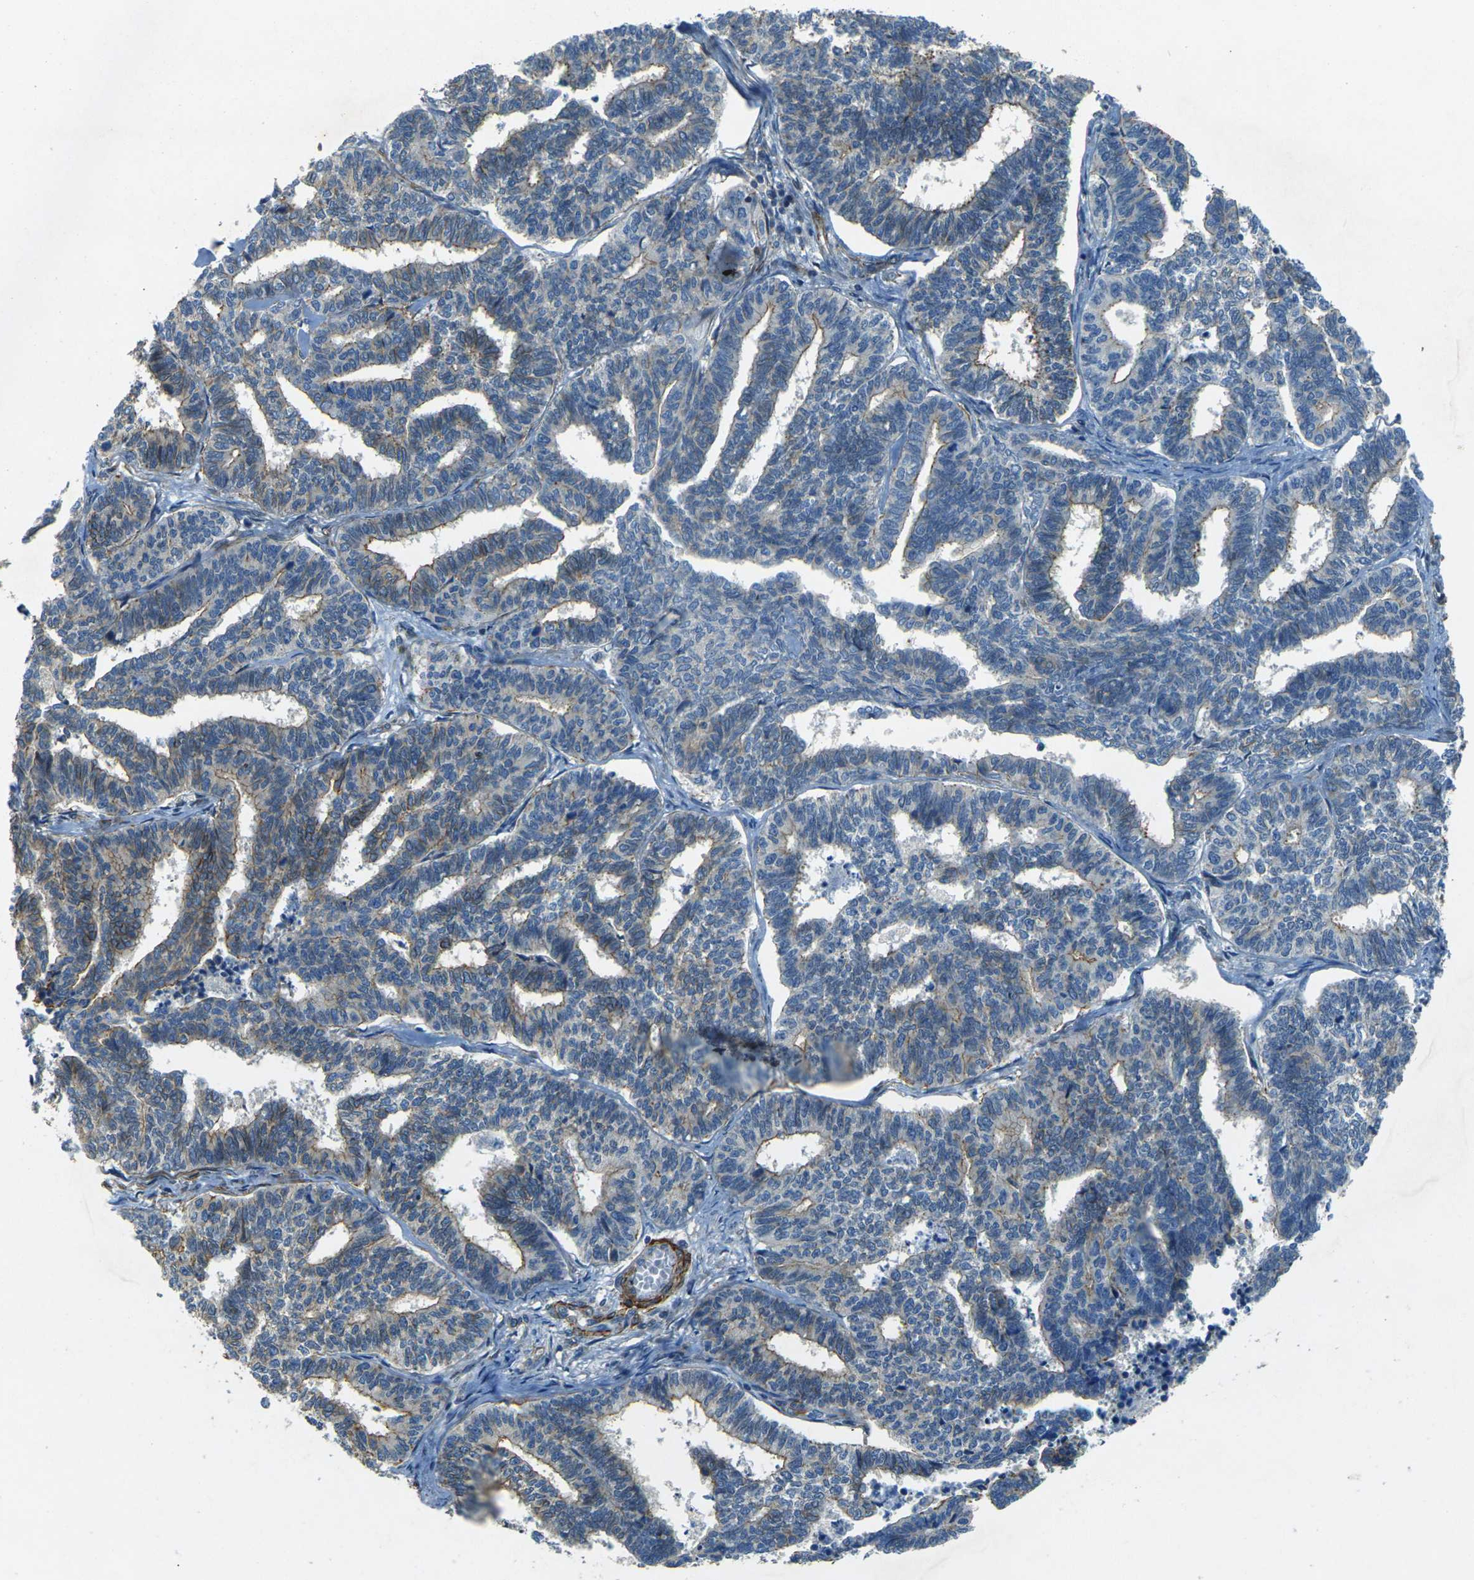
{"staining": {"intensity": "weak", "quantity": "25%-75%", "location": "cytoplasmic/membranous"}, "tissue": "endometrial cancer", "cell_type": "Tumor cells", "image_type": "cancer", "snomed": [{"axis": "morphology", "description": "Adenocarcinoma, NOS"}, {"axis": "topography", "description": "Endometrium"}], "caption": "Endometrial adenocarcinoma tissue exhibits weak cytoplasmic/membranous positivity in about 25%-75% of tumor cells", "gene": "EPHA7", "patient": {"sex": "female", "age": 70}}